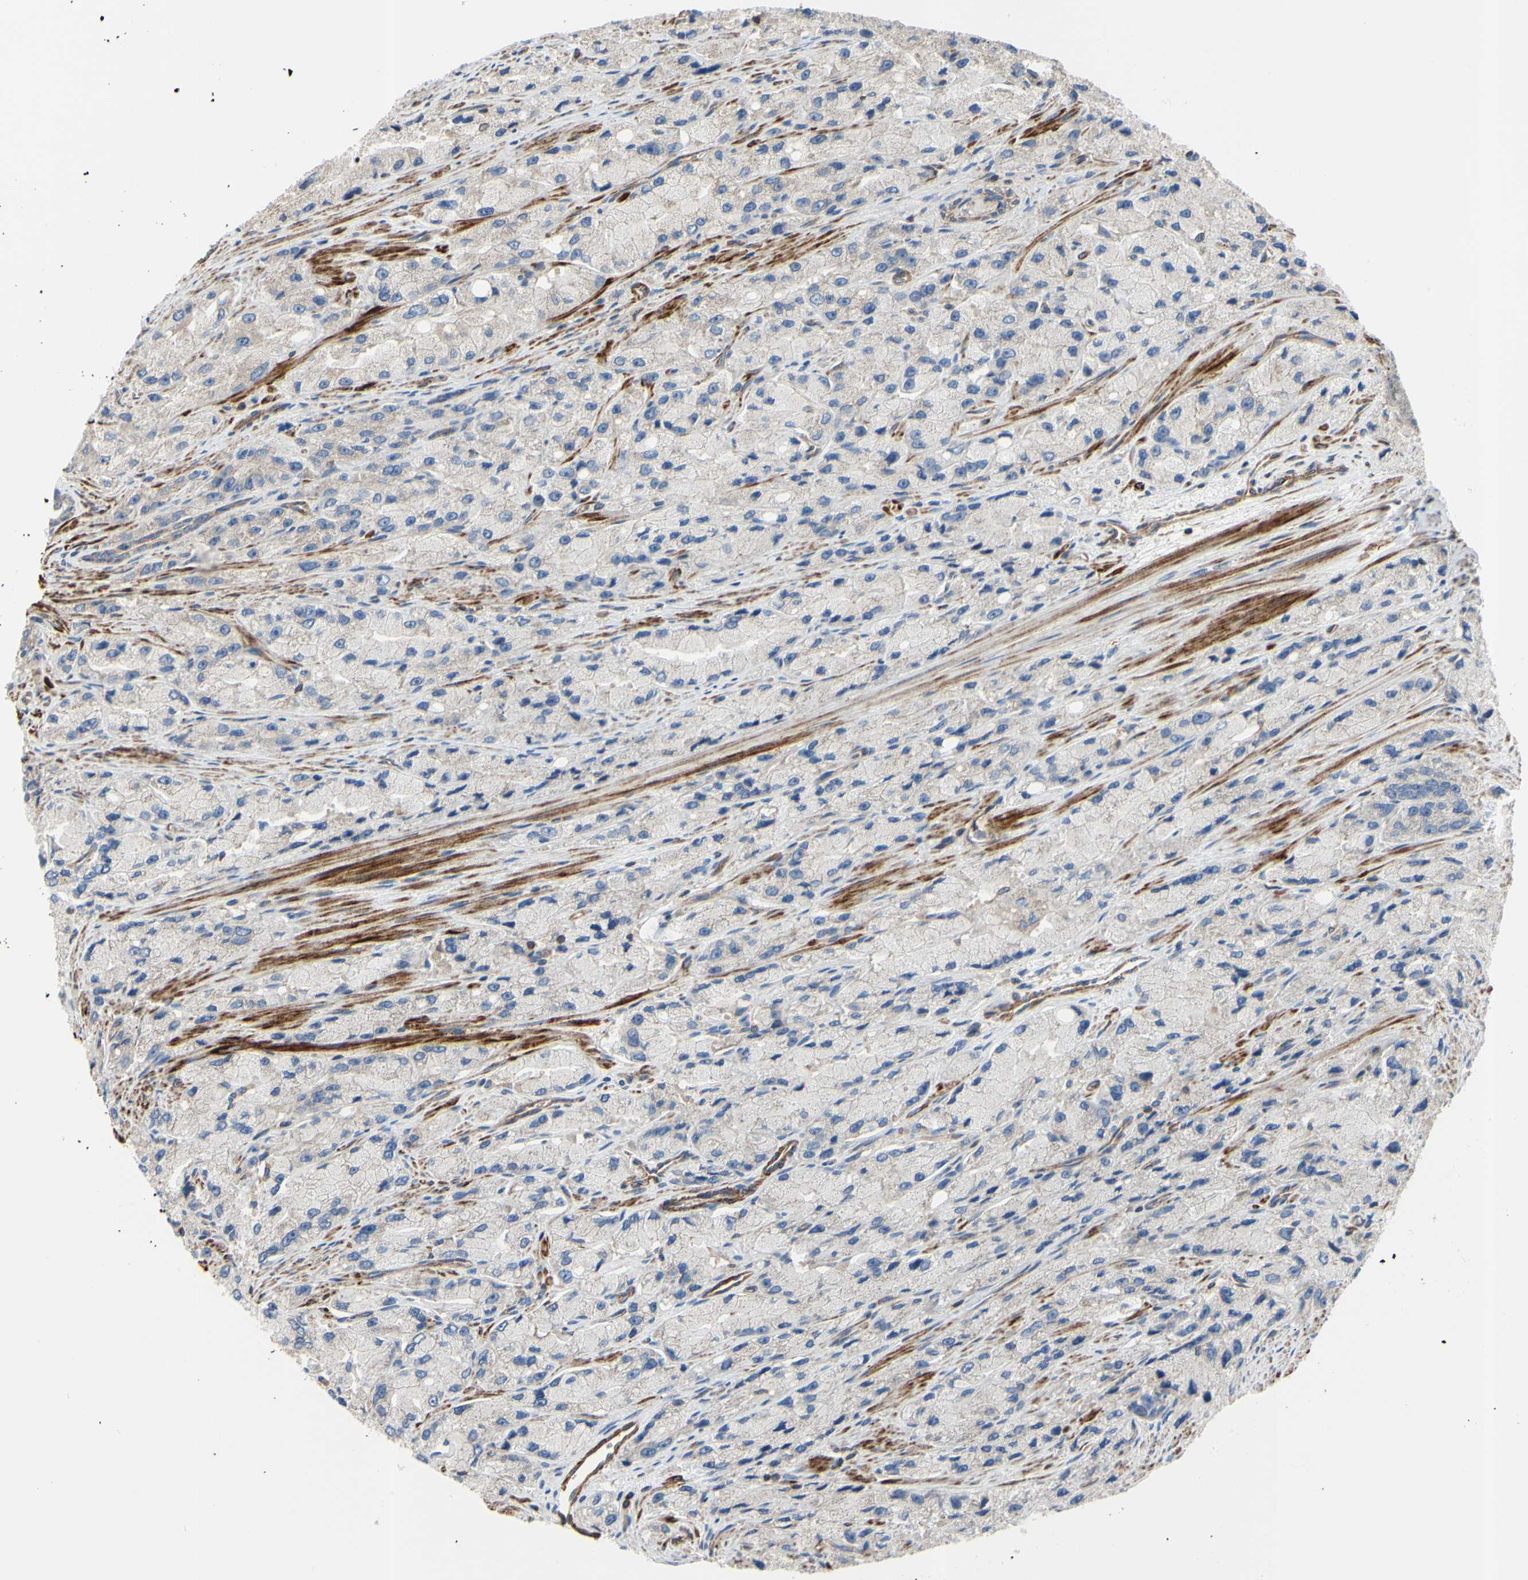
{"staining": {"intensity": "negative", "quantity": "none", "location": "none"}, "tissue": "prostate cancer", "cell_type": "Tumor cells", "image_type": "cancer", "snomed": [{"axis": "morphology", "description": "Adenocarcinoma, High grade"}, {"axis": "topography", "description": "Prostate"}], "caption": "DAB immunohistochemical staining of prostate high-grade adenocarcinoma shows no significant positivity in tumor cells. (DAB (3,3'-diaminobenzidine) IHC, high magnification).", "gene": "BECN1", "patient": {"sex": "male", "age": 58}}